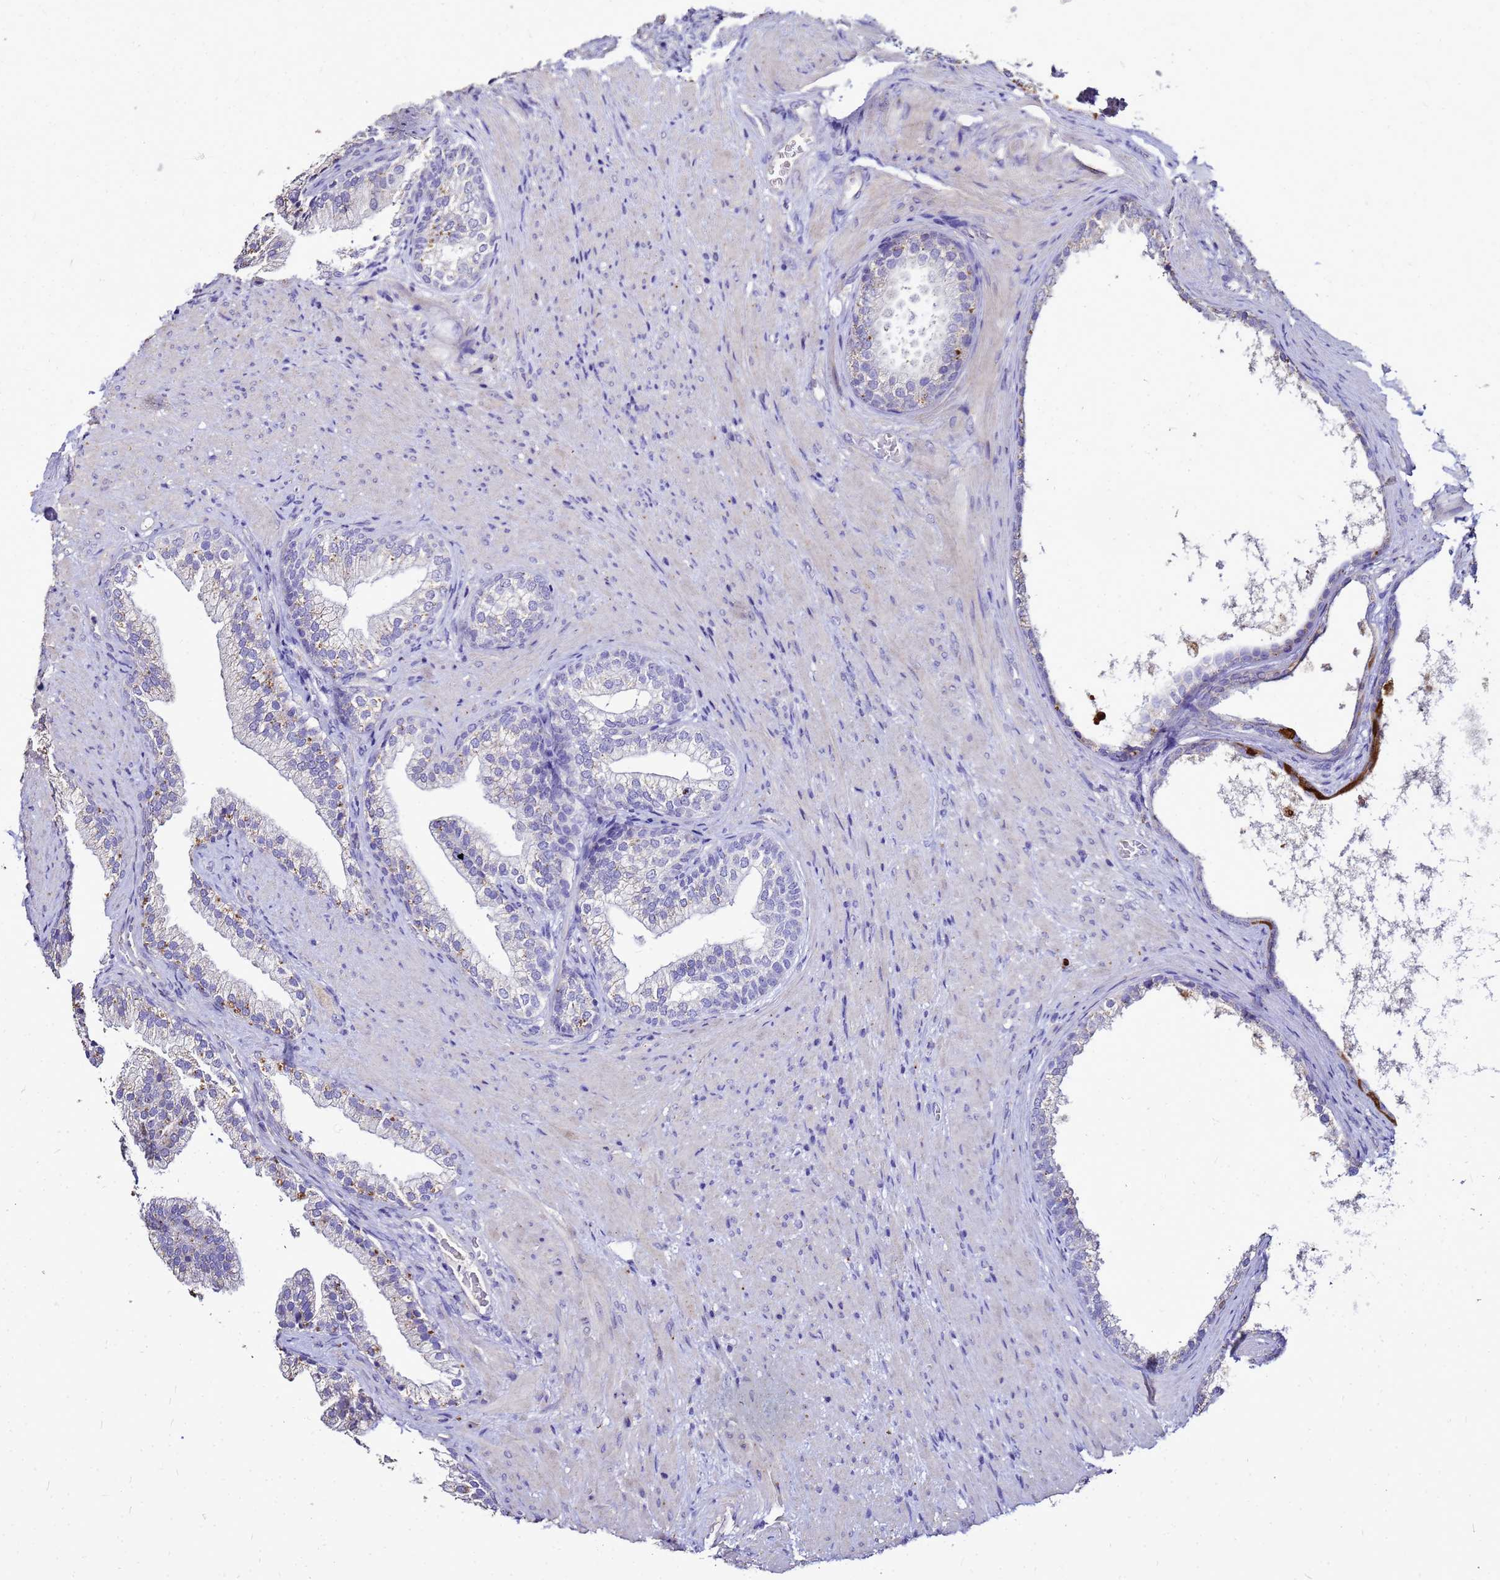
{"staining": {"intensity": "moderate", "quantity": "<25%", "location": "cytoplasmic/membranous"}, "tissue": "prostate", "cell_type": "Glandular cells", "image_type": "normal", "snomed": [{"axis": "morphology", "description": "Normal tissue, NOS"}, {"axis": "topography", "description": "Prostate"}], "caption": "Immunohistochemical staining of benign human prostate reveals low levels of moderate cytoplasmic/membranous staining in approximately <25% of glandular cells.", "gene": "S100A2", "patient": {"sex": "male", "age": 76}}